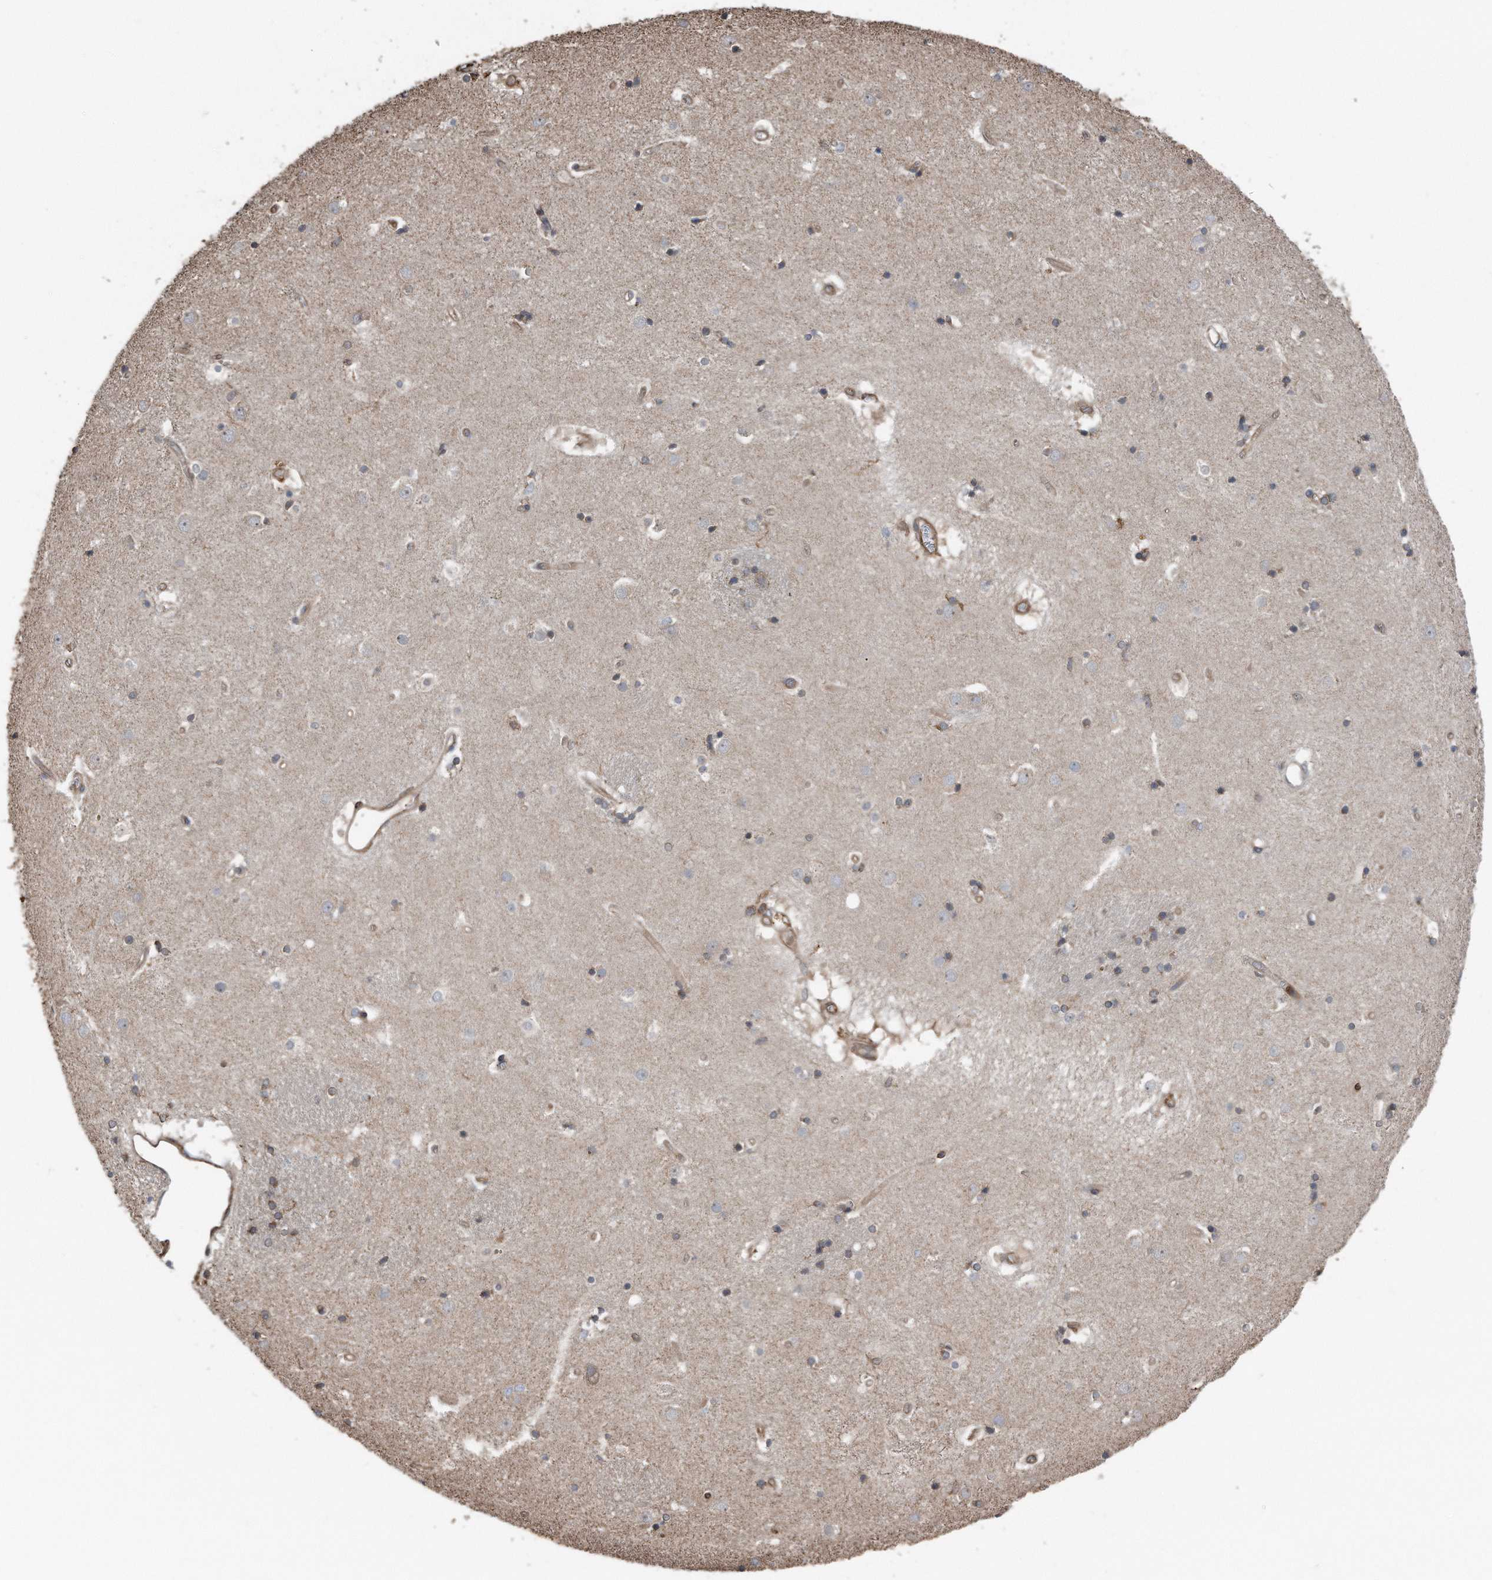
{"staining": {"intensity": "weak", "quantity": "25%-75%", "location": "cytoplasmic/membranous"}, "tissue": "caudate", "cell_type": "Glial cells", "image_type": "normal", "snomed": [{"axis": "morphology", "description": "Normal tissue, NOS"}, {"axis": "topography", "description": "Lateral ventricle wall"}], "caption": "Immunohistochemical staining of unremarkable caudate exhibits 25%-75% levels of weak cytoplasmic/membranous protein staining in approximately 25%-75% of glial cells. The staining was performed using DAB (3,3'-diaminobenzidine) to visualize the protein expression in brown, while the nuclei were stained in blue with hematoxylin (Magnification: 20x).", "gene": "RSPO3", "patient": {"sex": "male", "age": 70}}